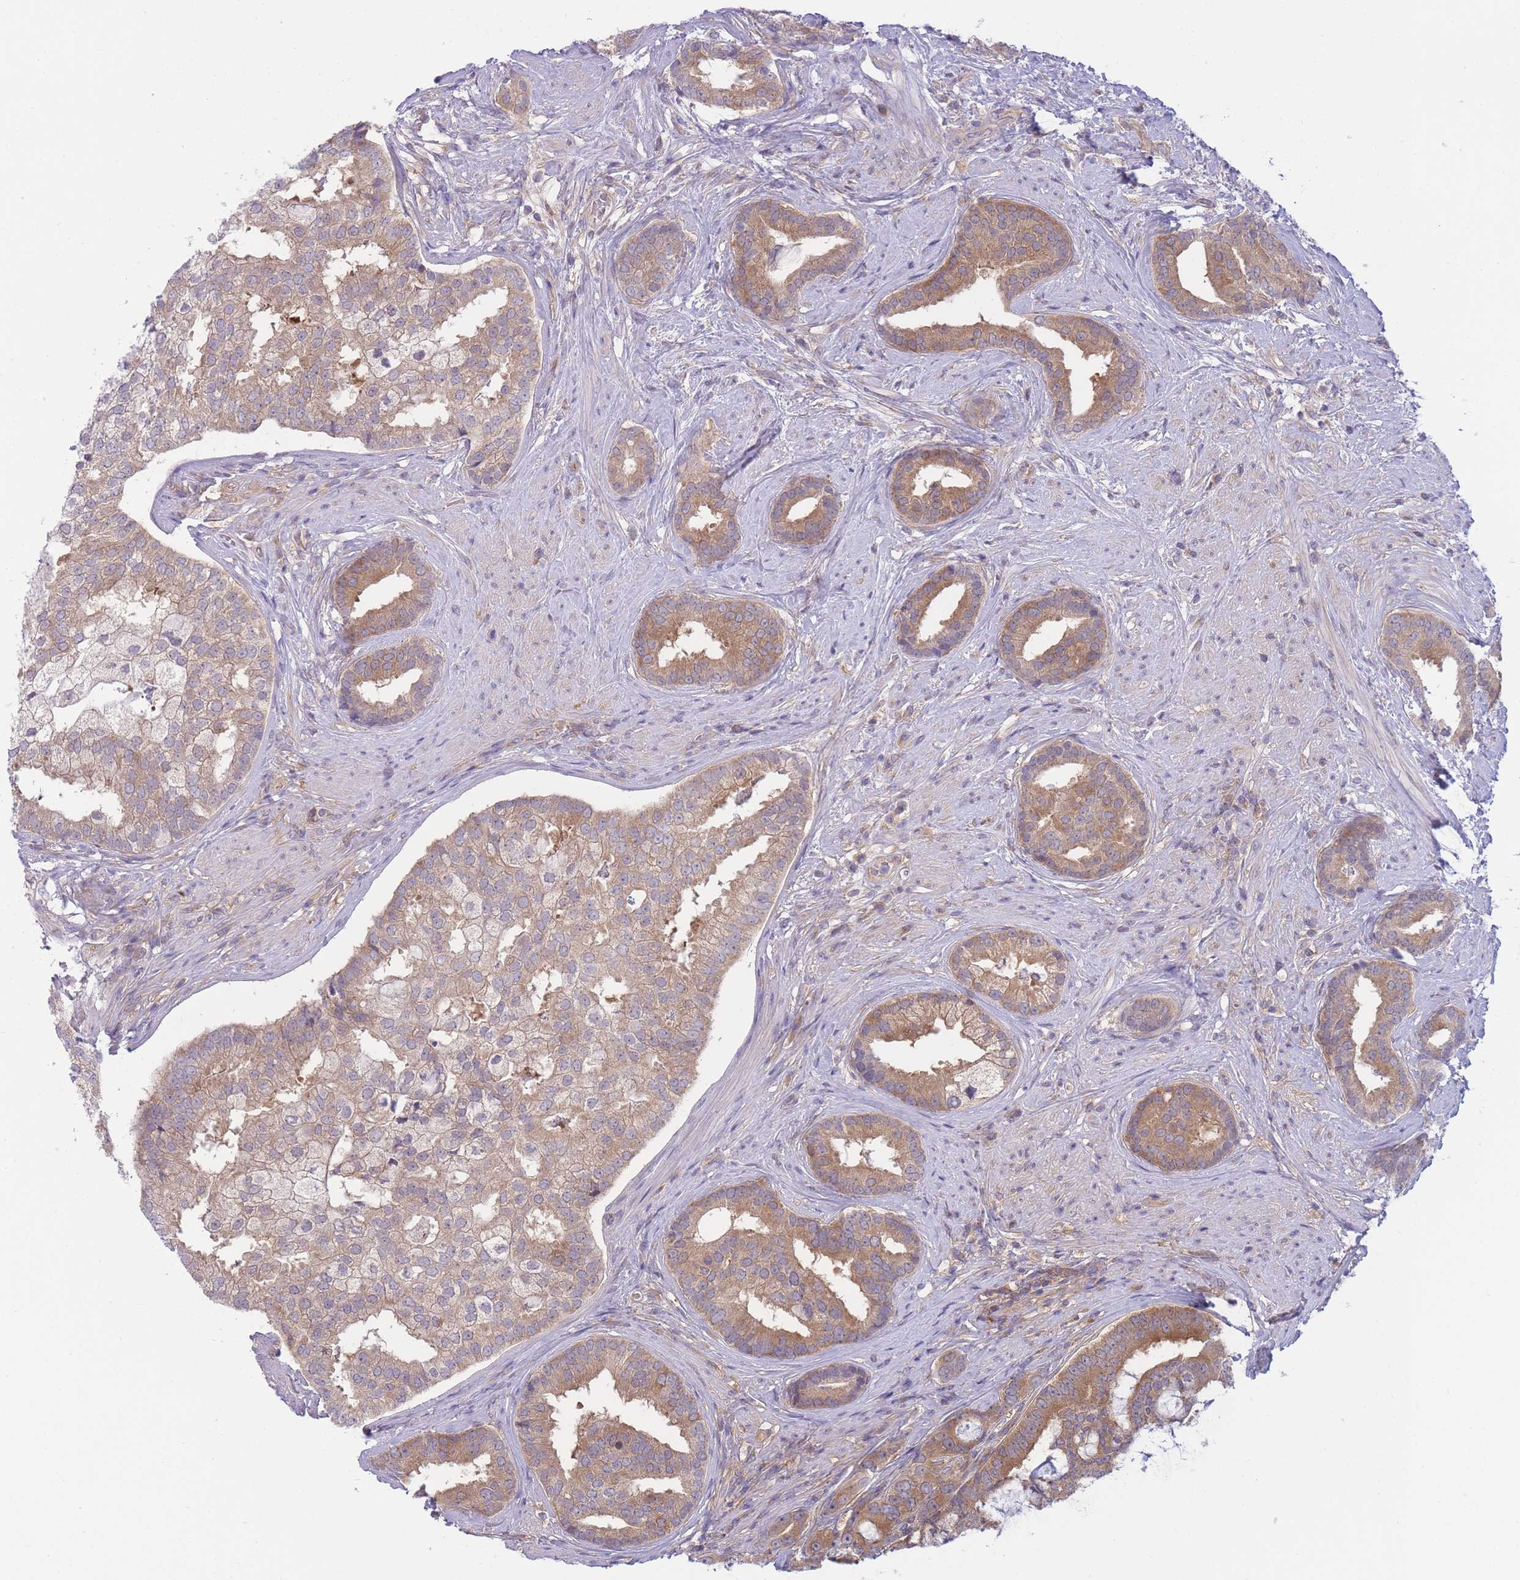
{"staining": {"intensity": "moderate", "quantity": ">75%", "location": "cytoplasmic/membranous"}, "tissue": "prostate cancer", "cell_type": "Tumor cells", "image_type": "cancer", "snomed": [{"axis": "morphology", "description": "Adenocarcinoma, High grade"}, {"axis": "topography", "description": "Prostate"}], "caption": "Moderate cytoplasmic/membranous protein positivity is identified in approximately >75% of tumor cells in high-grade adenocarcinoma (prostate). (Brightfield microscopy of DAB IHC at high magnification).", "gene": "PFDN6", "patient": {"sex": "male", "age": 55}}